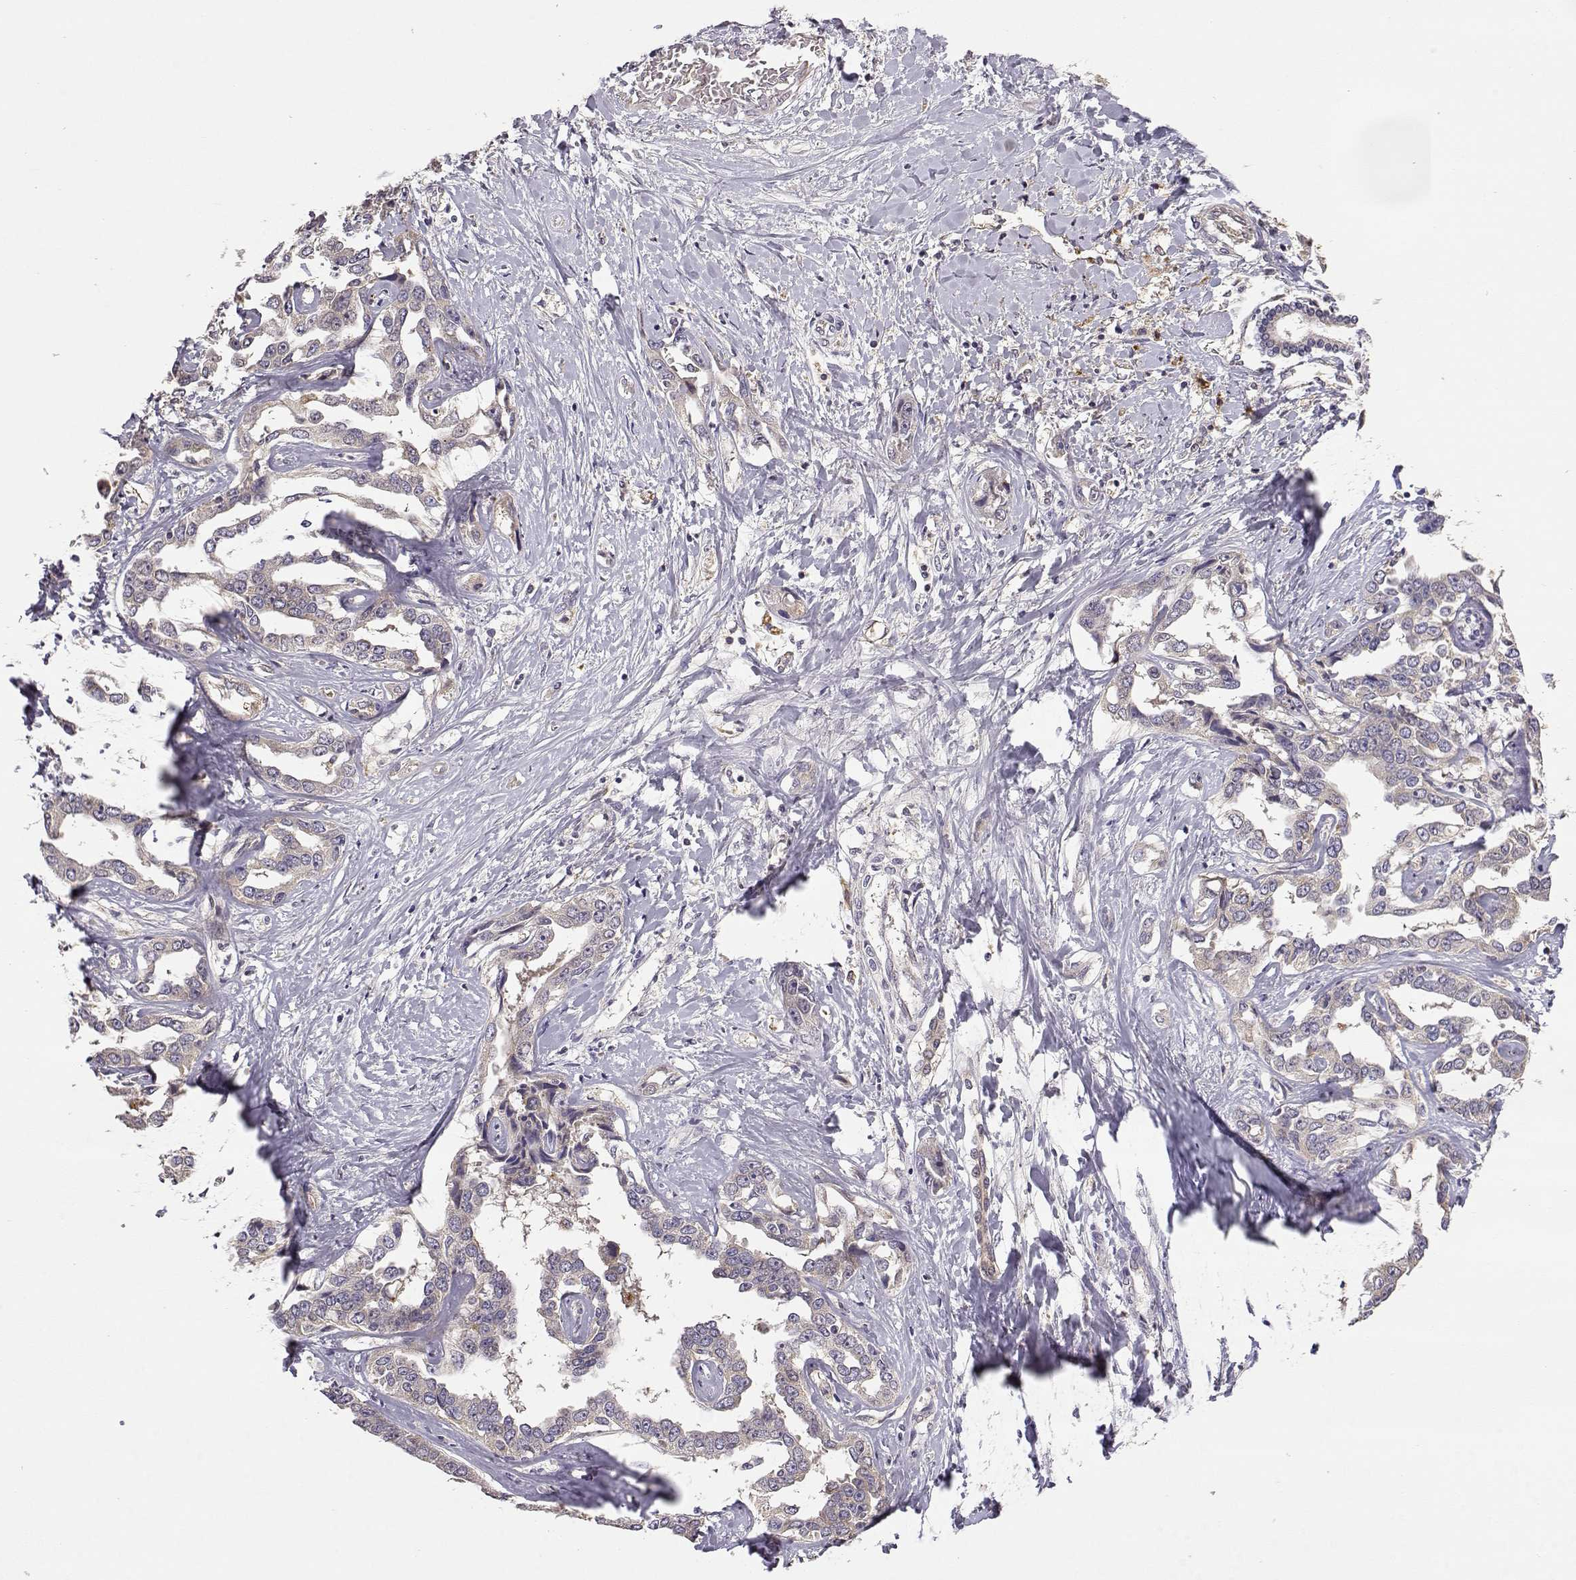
{"staining": {"intensity": "negative", "quantity": "none", "location": "none"}, "tissue": "liver cancer", "cell_type": "Tumor cells", "image_type": "cancer", "snomed": [{"axis": "morphology", "description": "Cholangiocarcinoma"}, {"axis": "topography", "description": "Liver"}], "caption": "DAB (3,3'-diaminobenzidine) immunohistochemical staining of liver cancer demonstrates no significant staining in tumor cells.", "gene": "CRIM1", "patient": {"sex": "male", "age": 59}}